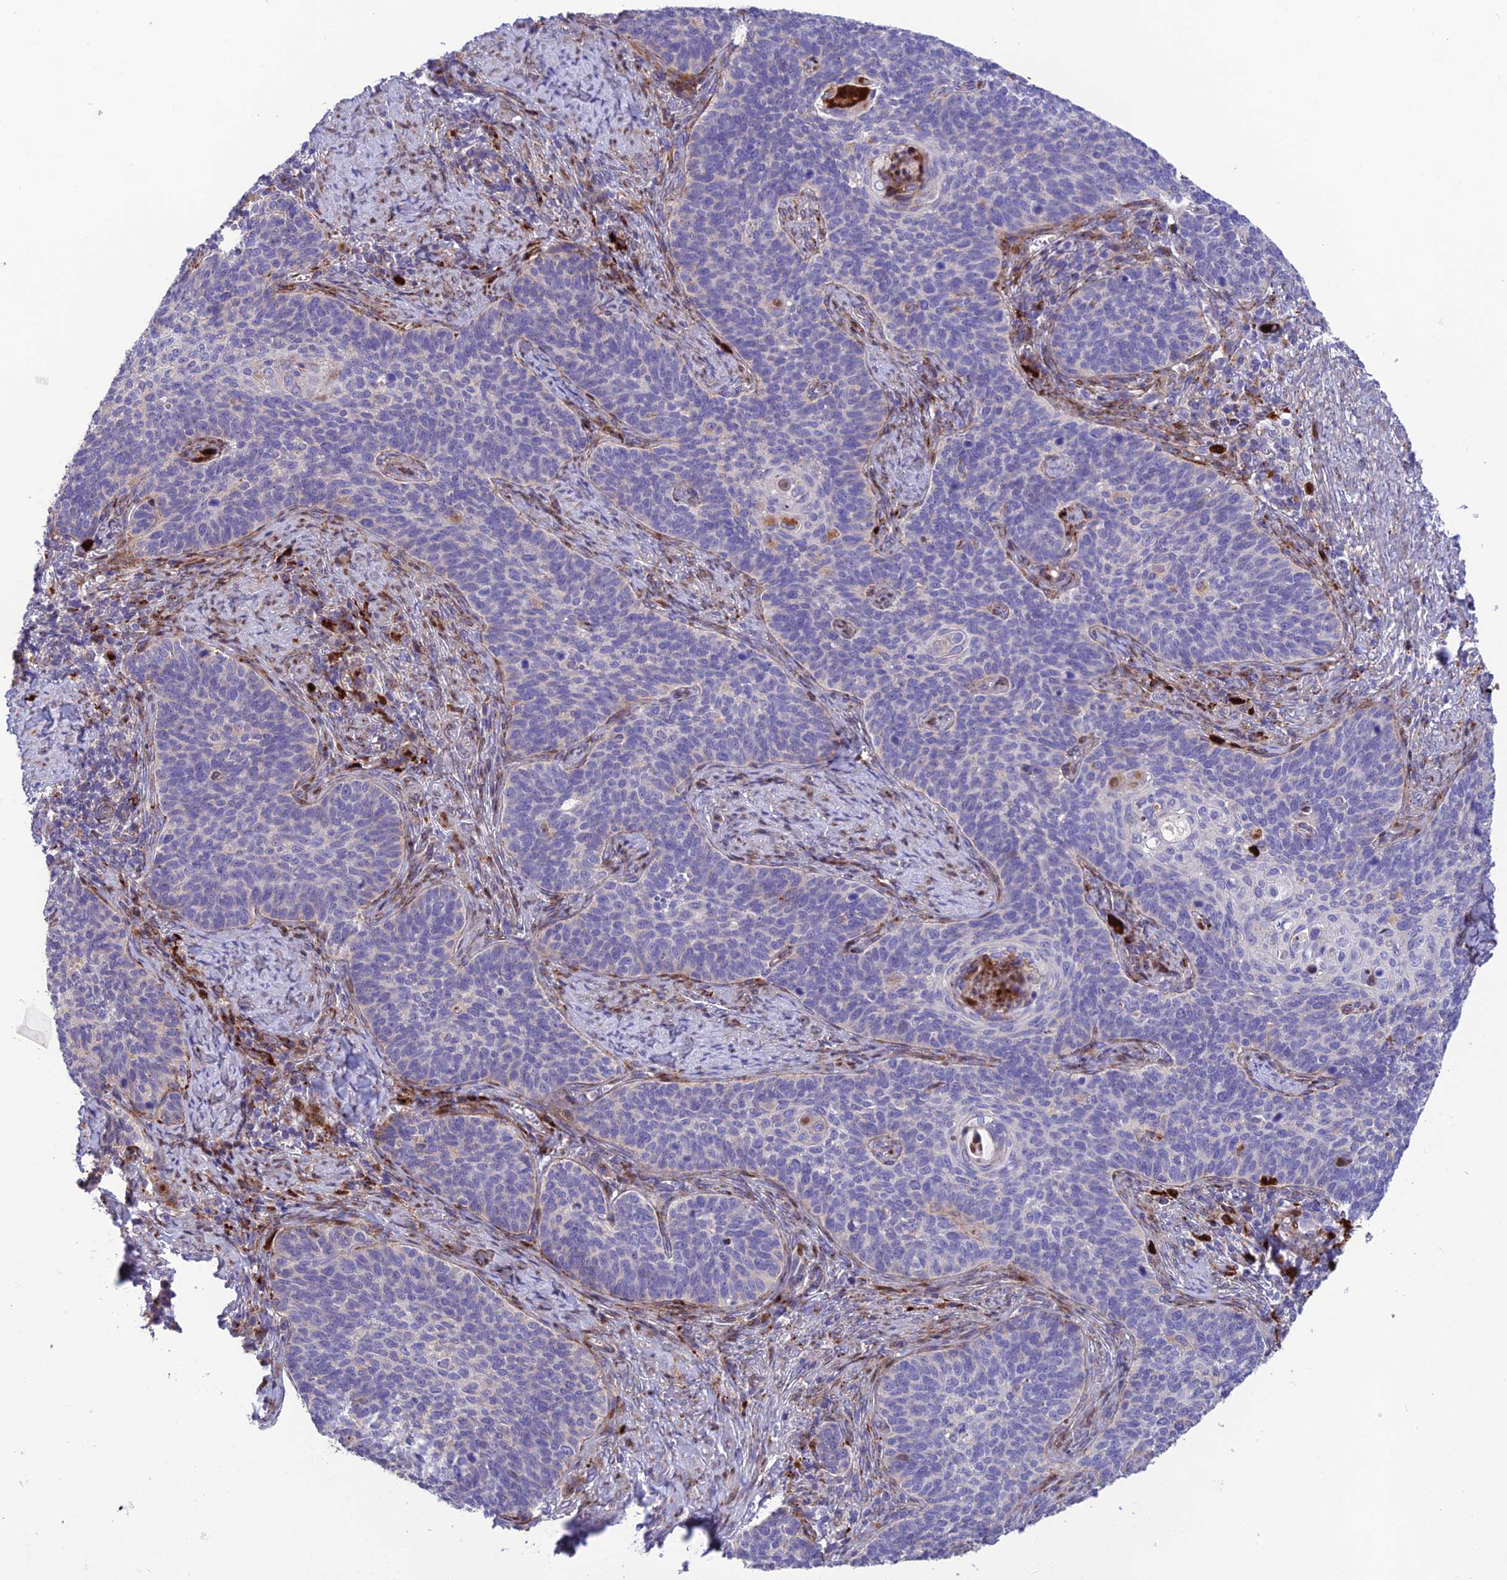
{"staining": {"intensity": "negative", "quantity": "none", "location": "none"}, "tissue": "cervical cancer", "cell_type": "Tumor cells", "image_type": "cancer", "snomed": [{"axis": "morphology", "description": "Normal tissue, NOS"}, {"axis": "morphology", "description": "Squamous cell carcinoma, NOS"}, {"axis": "topography", "description": "Cervix"}], "caption": "Cervical squamous cell carcinoma was stained to show a protein in brown. There is no significant staining in tumor cells.", "gene": "CPSF4L", "patient": {"sex": "female", "age": 39}}